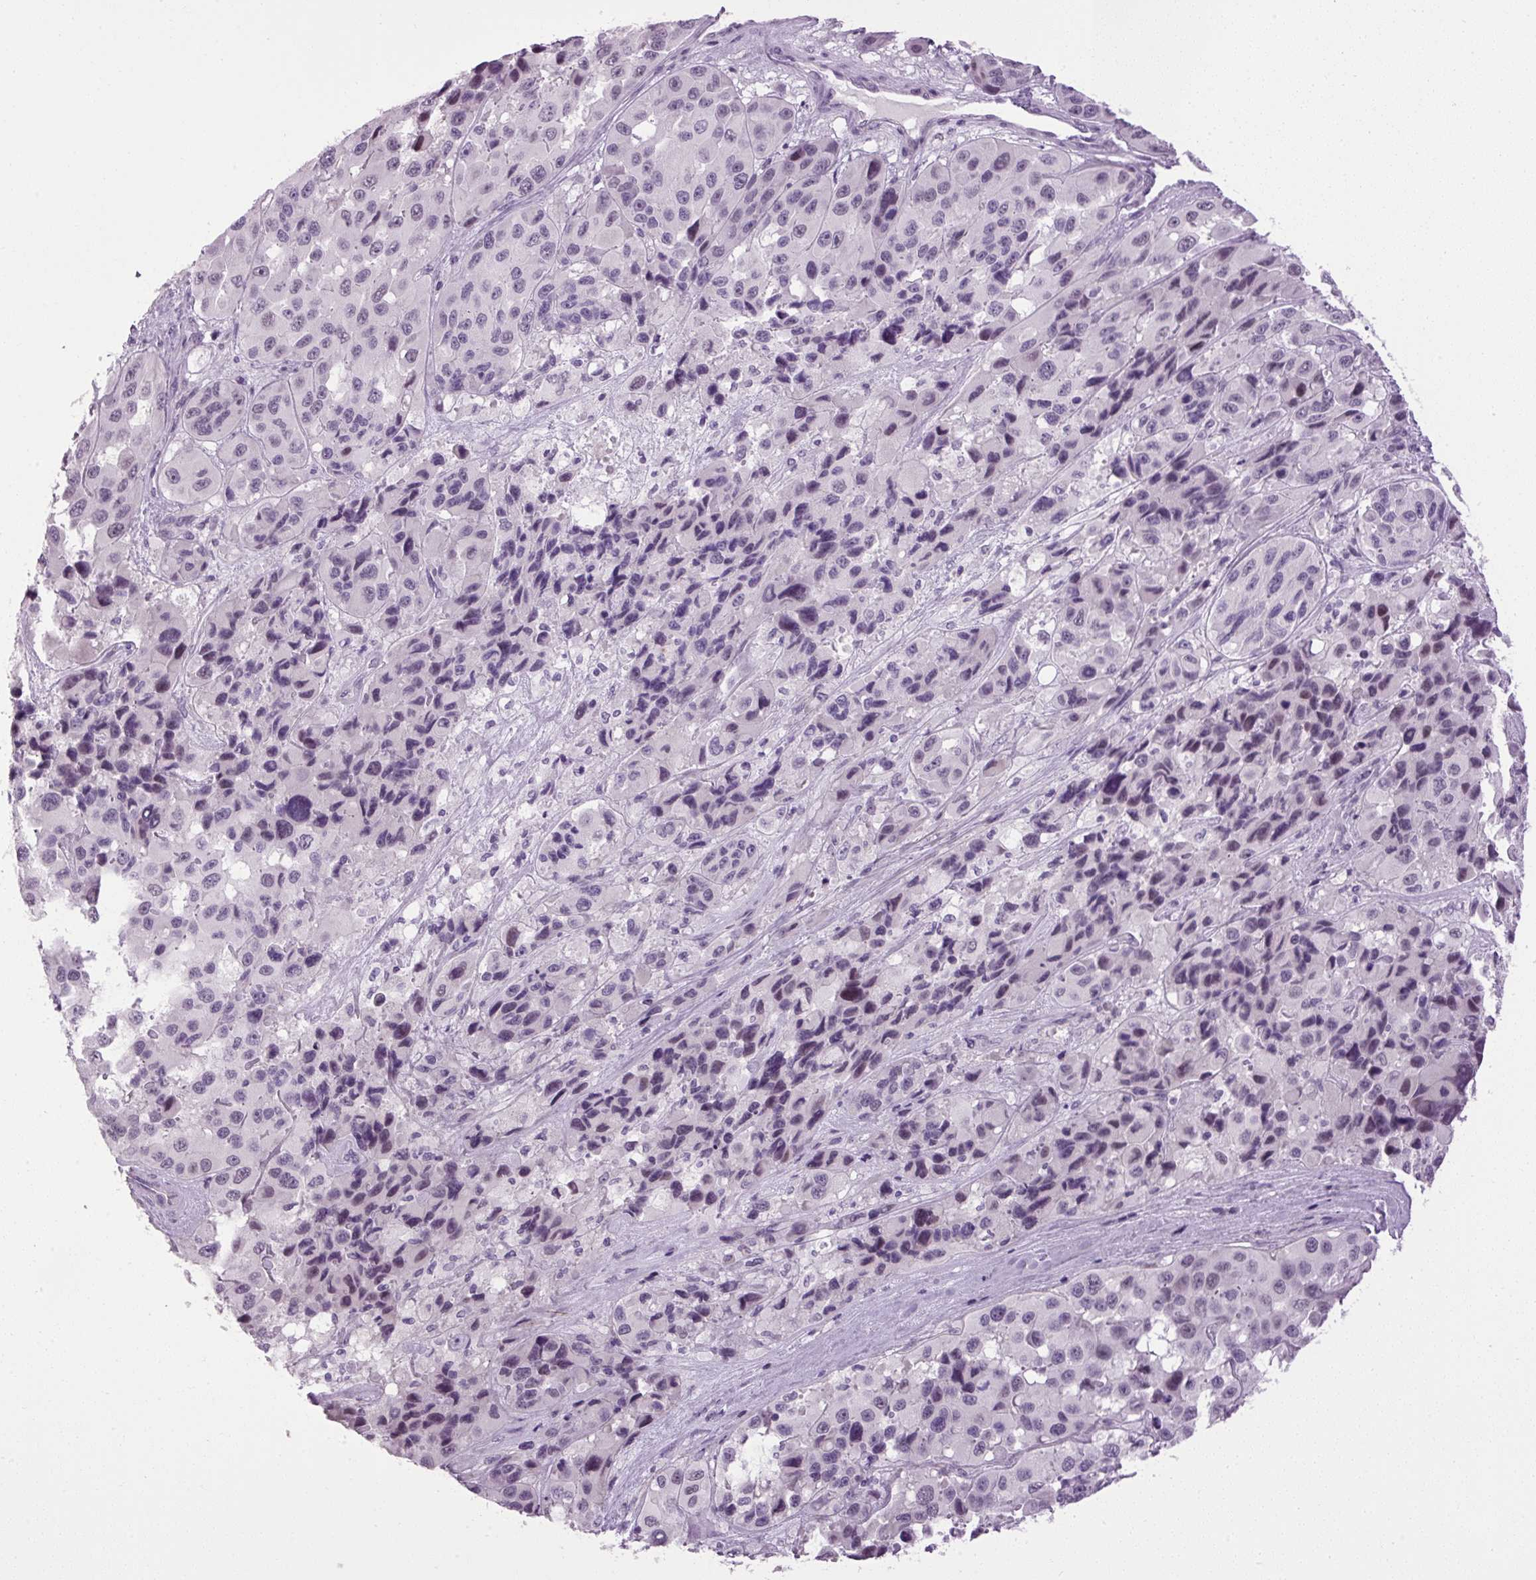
{"staining": {"intensity": "negative", "quantity": "none", "location": "none"}, "tissue": "melanoma", "cell_type": "Tumor cells", "image_type": "cancer", "snomed": [{"axis": "morphology", "description": "Malignant melanoma, Metastatic site"}, {"axis": "topography", "description": "Lymph node"}], "caption": "Immunohistochemistry (IHC) of human malignant melanoma (metastatic site) demonstrates no staining in tumor cells.", "gene": "A1CF", "patient": {"sex": "female", "age": 65}}